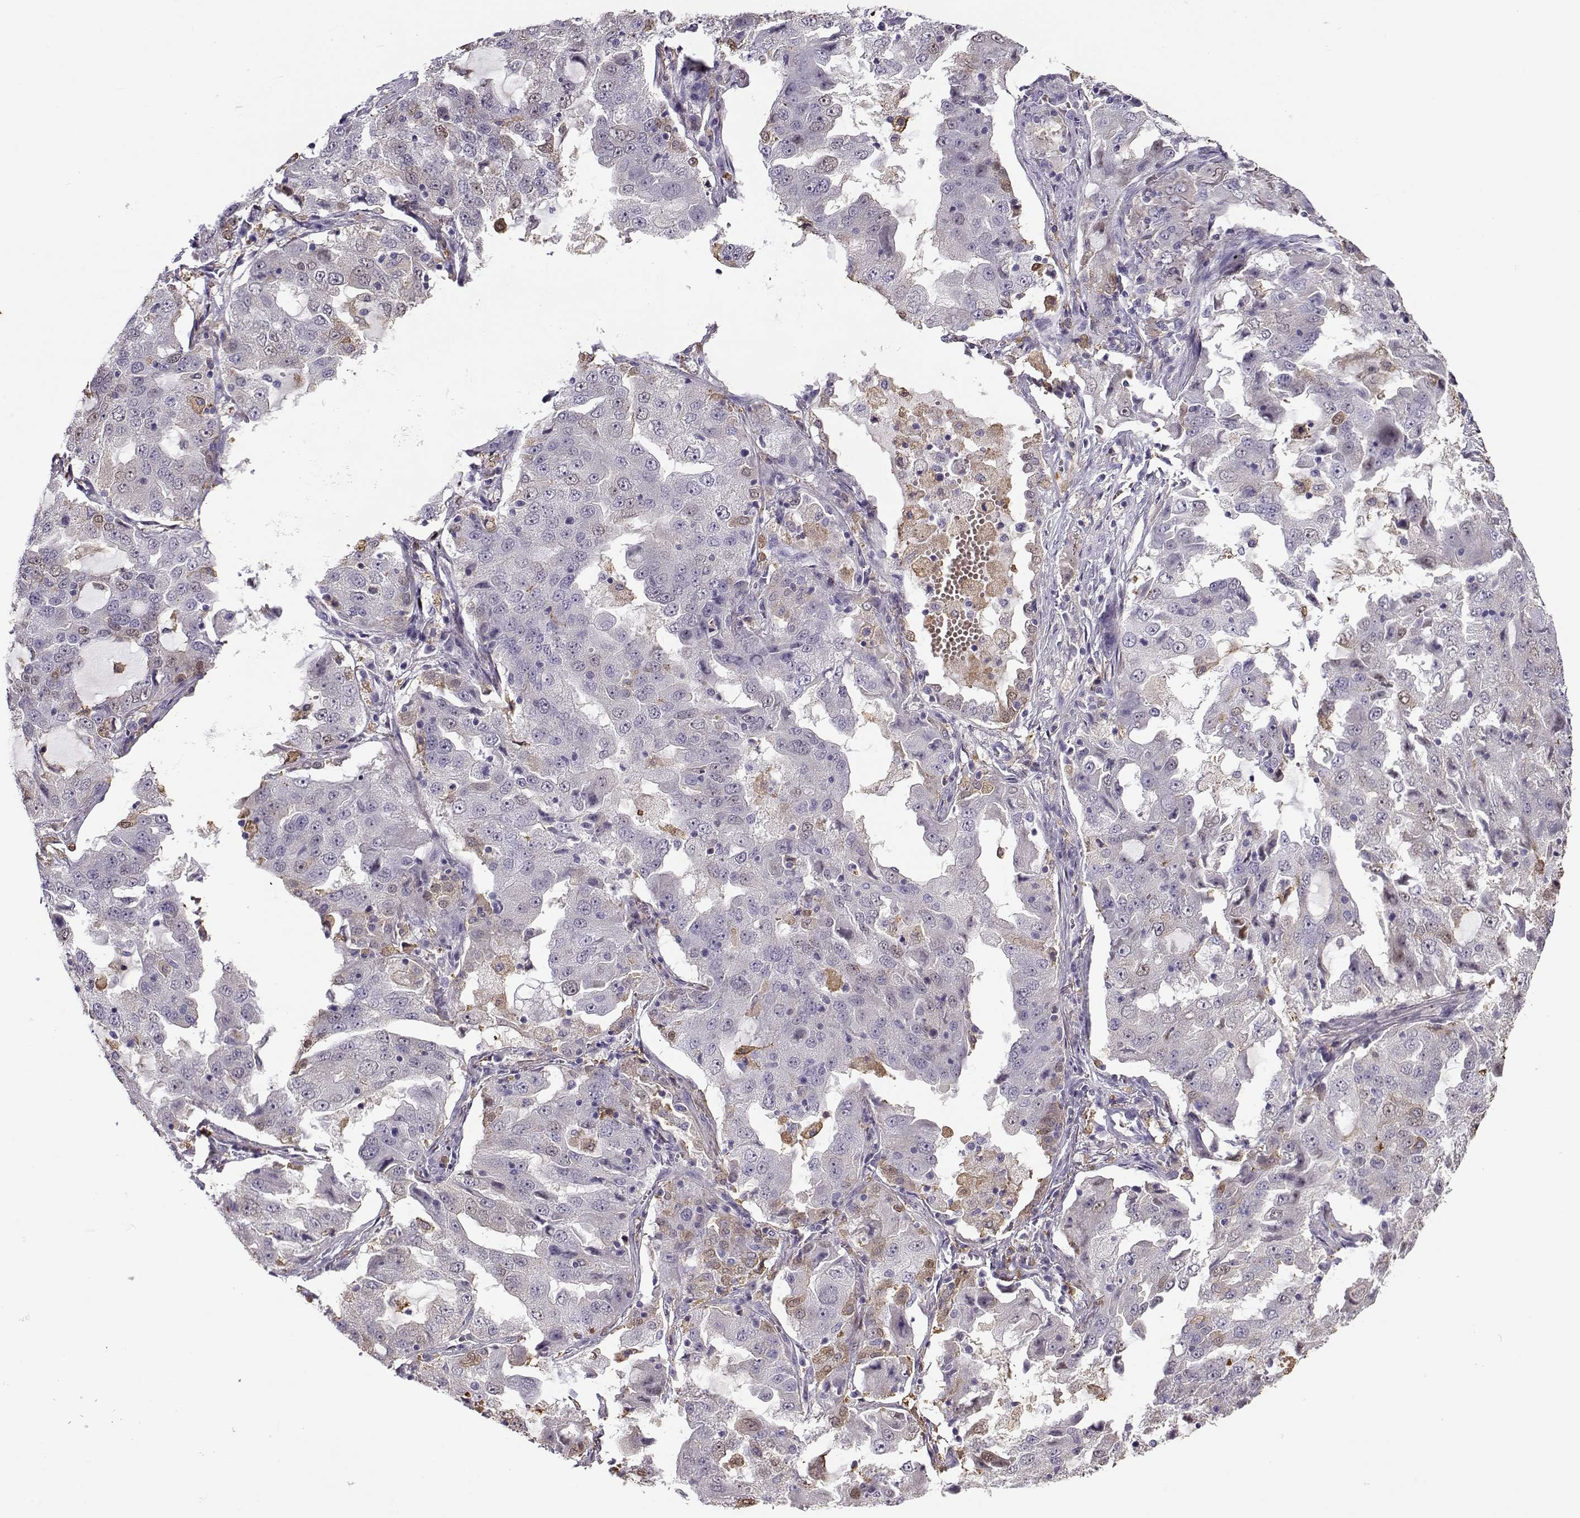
{"staining": {"intensity": "negative", "quantity": "none", "location": "none"}, "tissue": "lung cancer", "cell_type": "Tumor cells", "image_type": "cancer", "snomed": [{"axis": "morphology", "description": "Adenocarcinoma, NOS"}, {"axis": "topography", "description": "Lung"}], "caption": "The photomicrograph displays no significant staining in tumor cells of lung cancer.", "gene": "UCP3", "patient": {"sex": "female", "age": 61}}